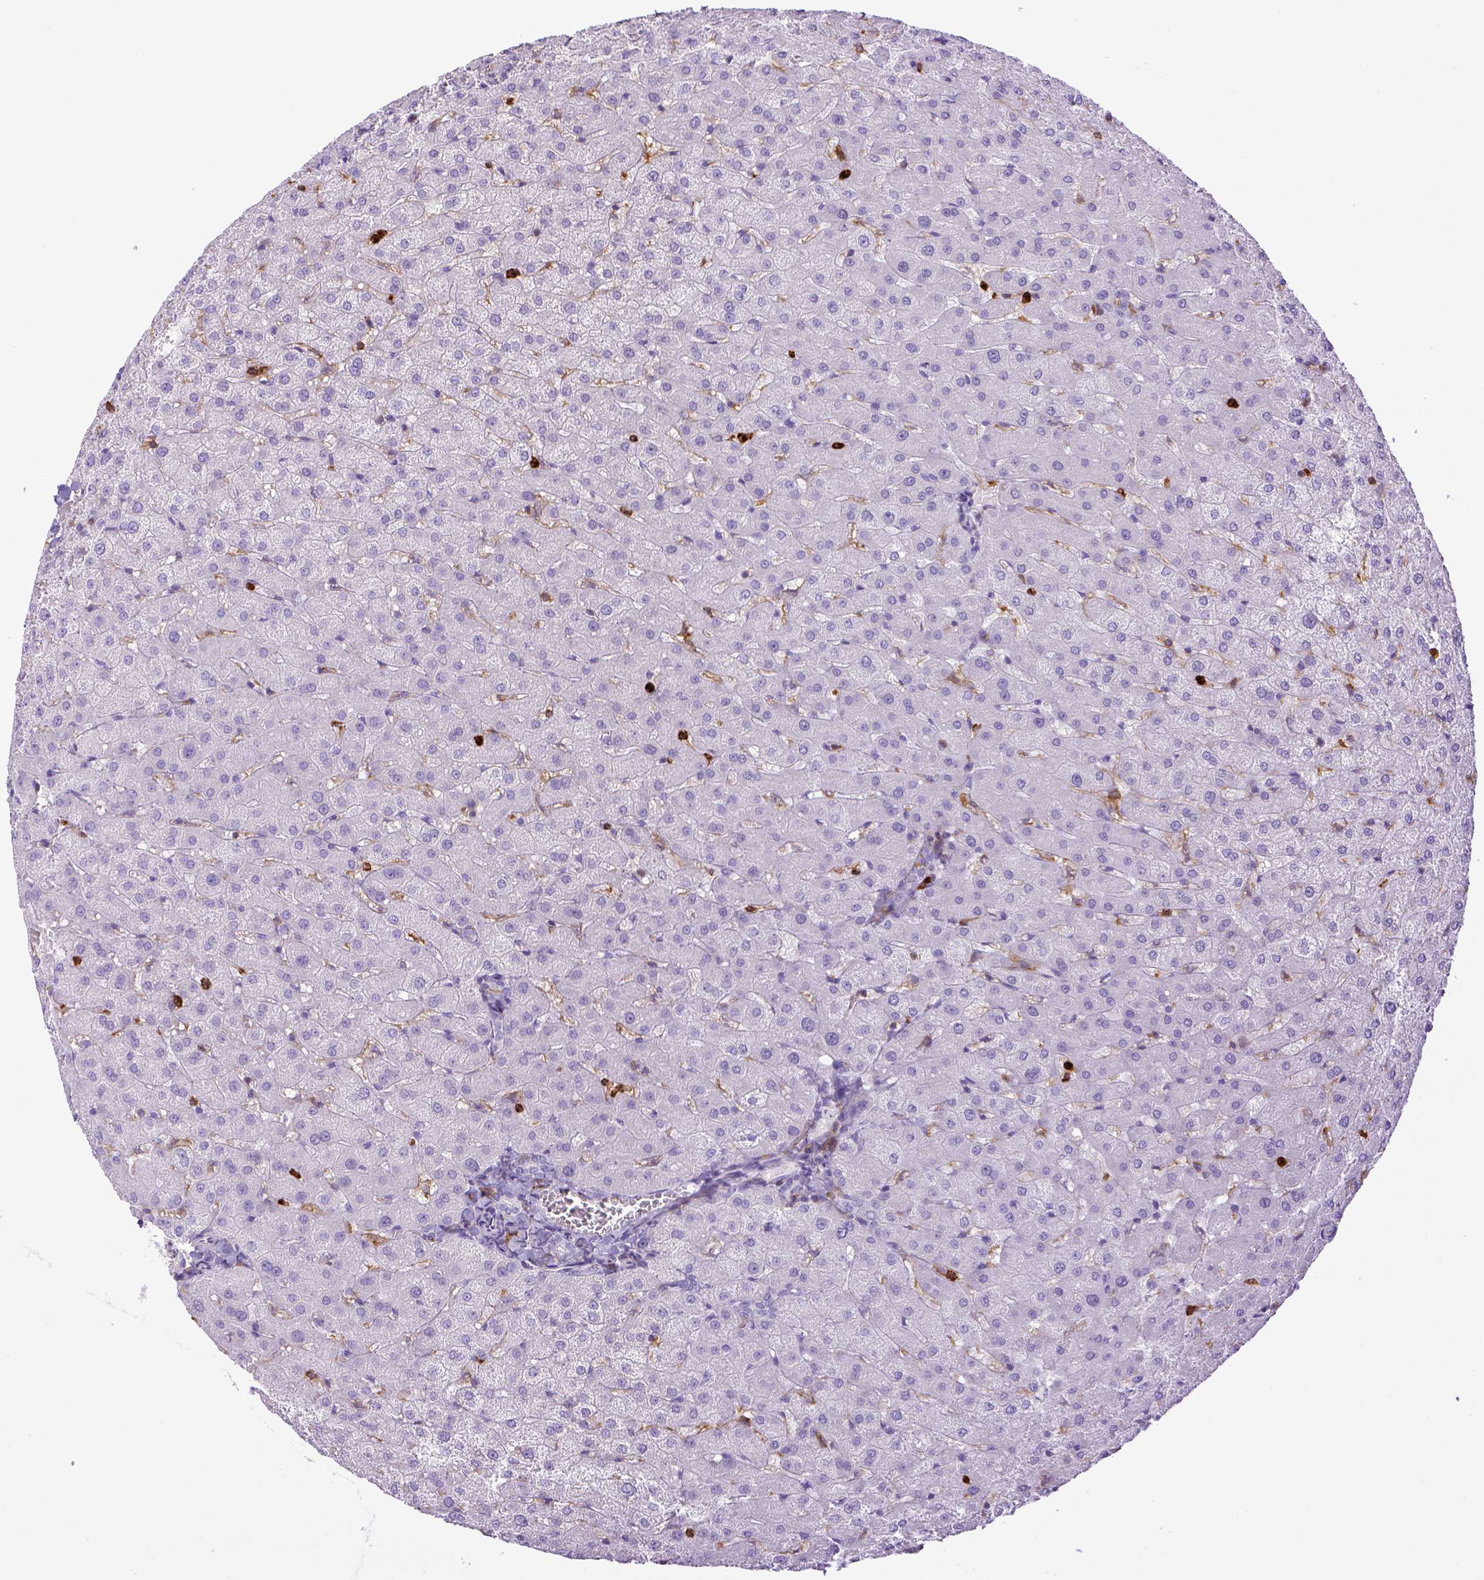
{"staining": {"intensity": "negative", "quantity": "none", "location": "none"}, "tissue": "liver", "cell_type": "Cholangiocytes", "image_type": "normal", "snomed": [{"axis": "morphology", "description": "Normal tissue, NOS"}, {"axis": "topography", "description": "Liver"}], "caption": "Immunohistochemistry (IHC) micrograph of unremarkable liver: human liver stained with DAB (3,3'-diaminobenzidine) exhibits no significant protein staining in cholangiocytes.", "gene": "ITGAM", "patient": {"sex": "female", "age": 50}}